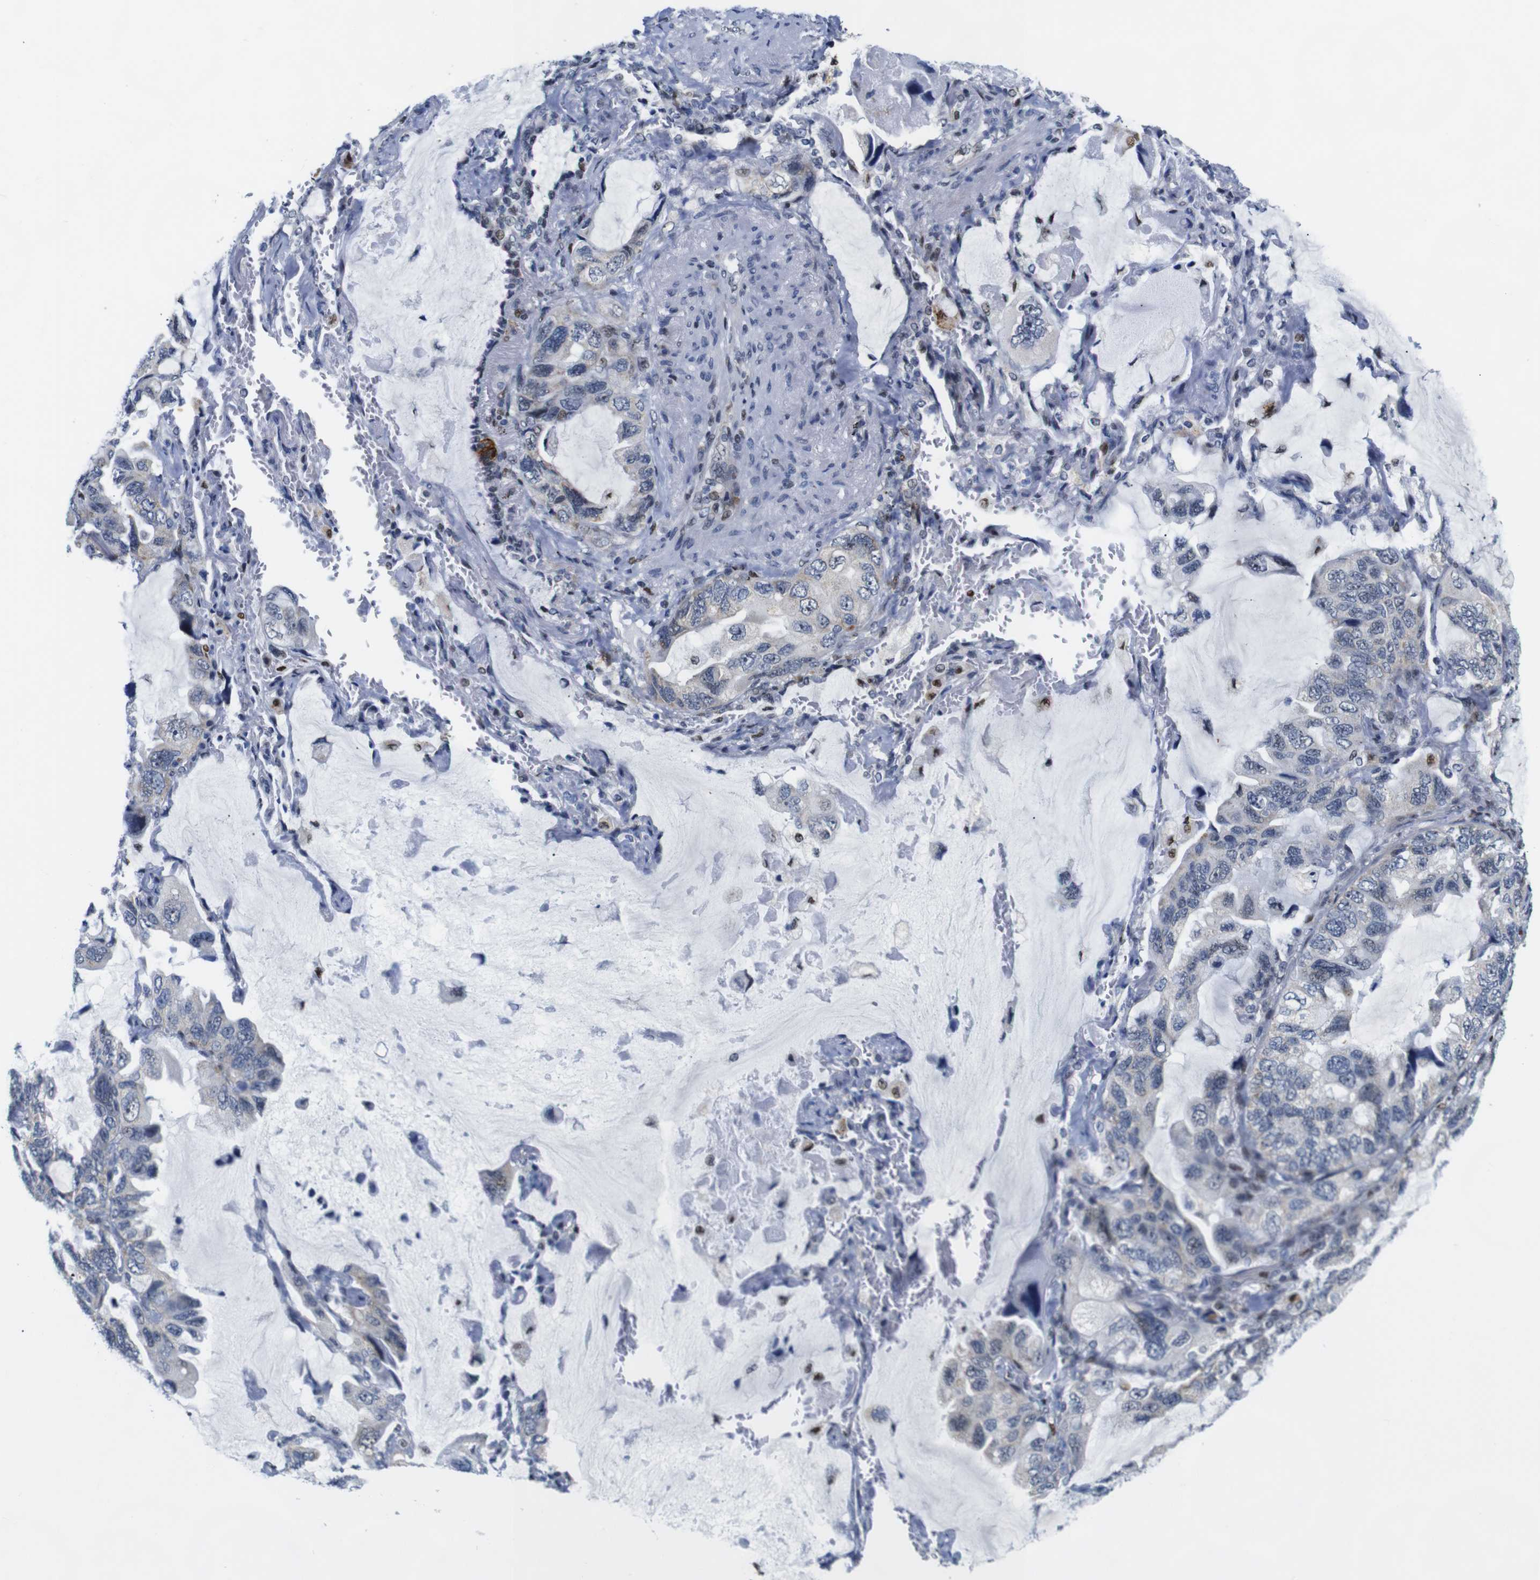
{"staining": {"intensity": "negative", "quantity": "none", "location": "none"}, "tissue": "lung cancer", "cell_type": "Tumor cells", "image_type": "cancer", "snomed": [{"axis": "morphology", "description": "Squamous cell carcinoma, NOS"}, {"axis": "topography", "description": "Lung"}], "caption": "Tumor cells show no significant staining in squamous cell carcinoma (lung).", "gene": "GATA6", "patient": {"sex": "female", "age": 73}}